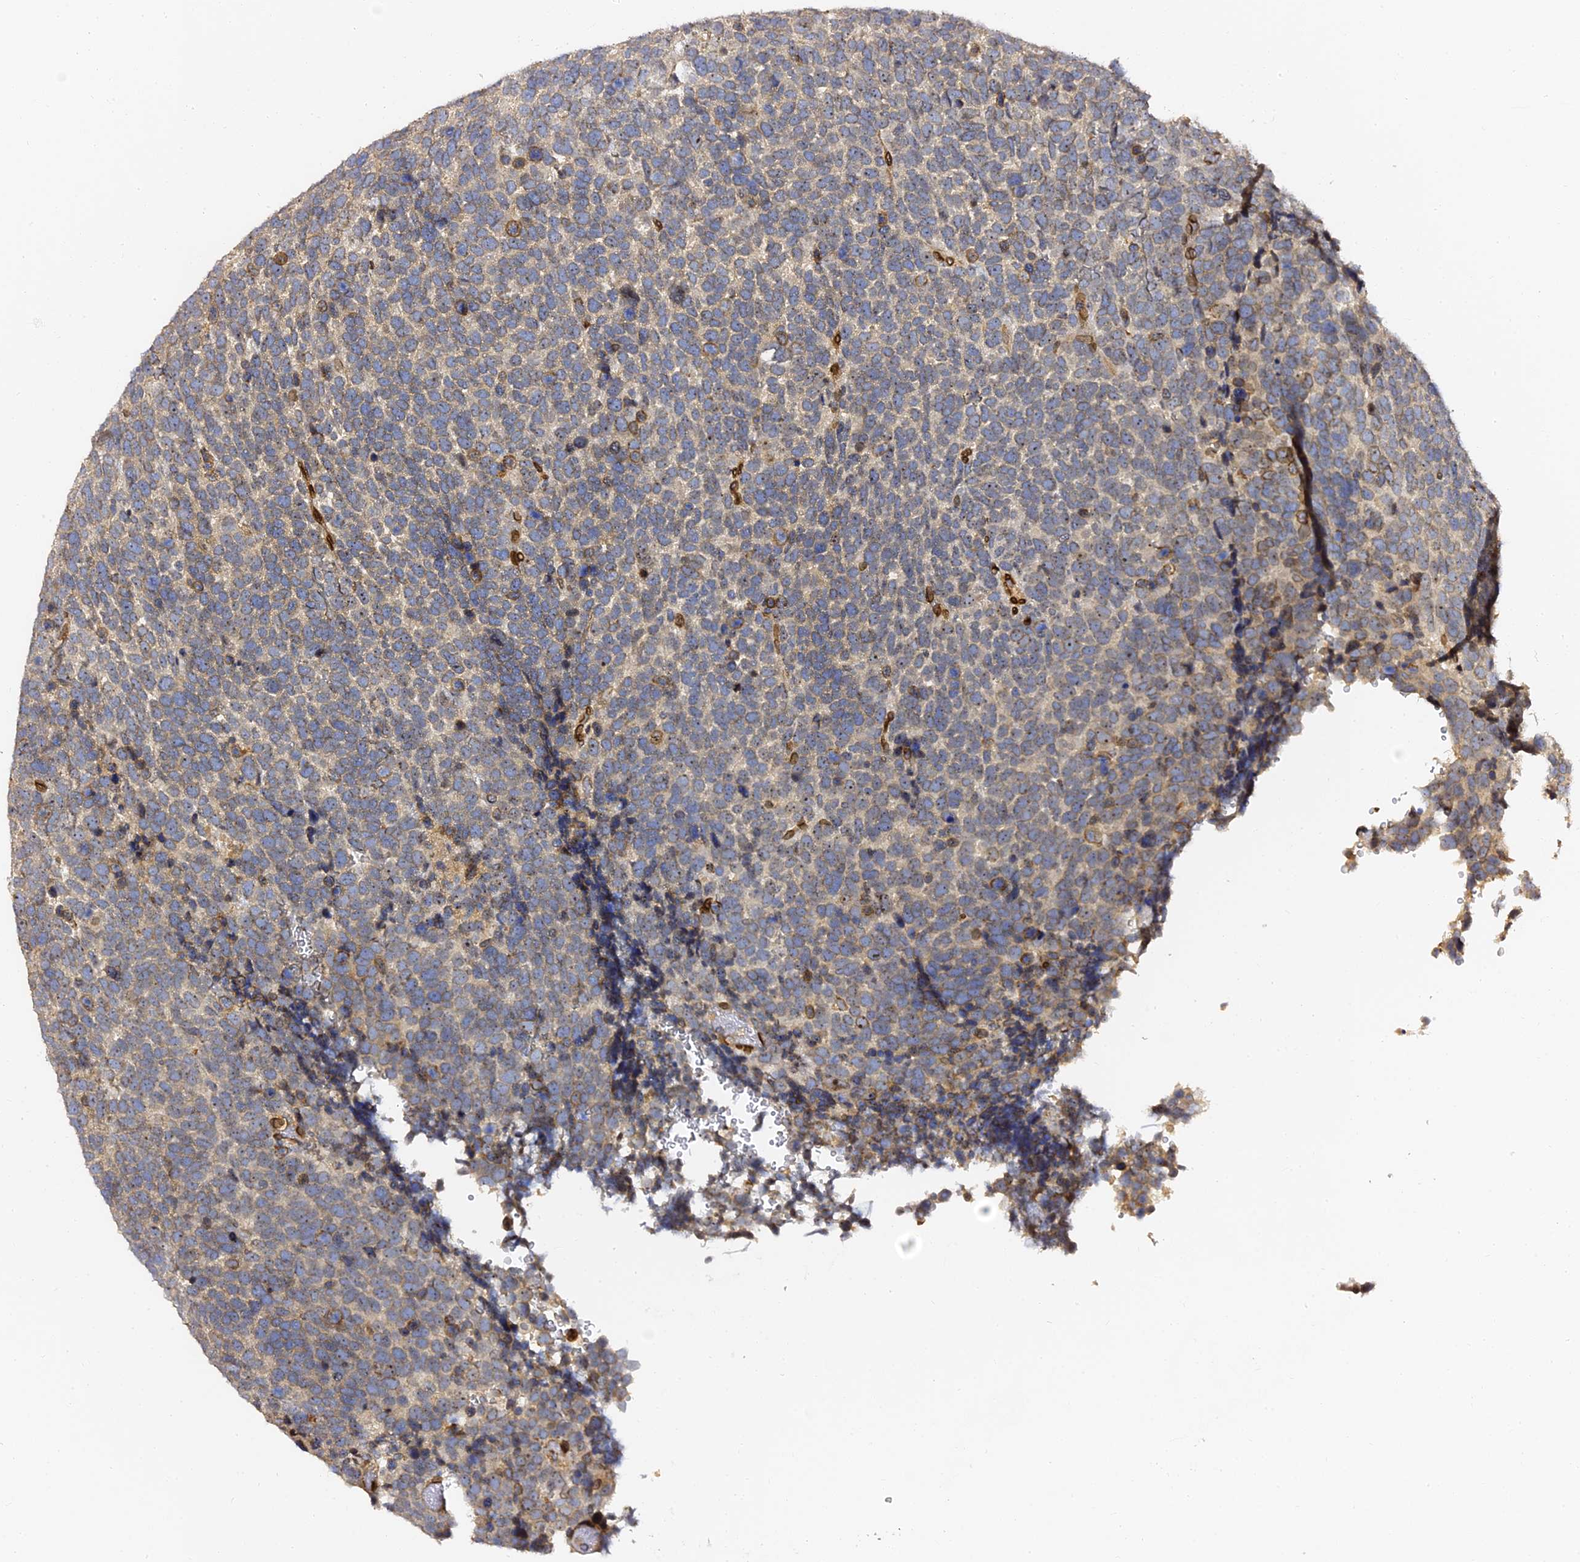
{"staining": {"intensity": "negative", "quantity": "none", "location": "none"}, "tissue": "urothelial cancer", "cell_type": "Tumor cells", "image_type": "cancer", "snomed": [{"axis": "morphology", "description": "Urothelial carcinoma, High grade"}, {"axis": "topography", "description": "Urinary bladder"}], "caption": "Immunohistochemical staining of human urothelial cancer displays no significant staining in tumor cells.", "gene": "ANAPC5", "patient": {"sex": "female", "age": 82}}